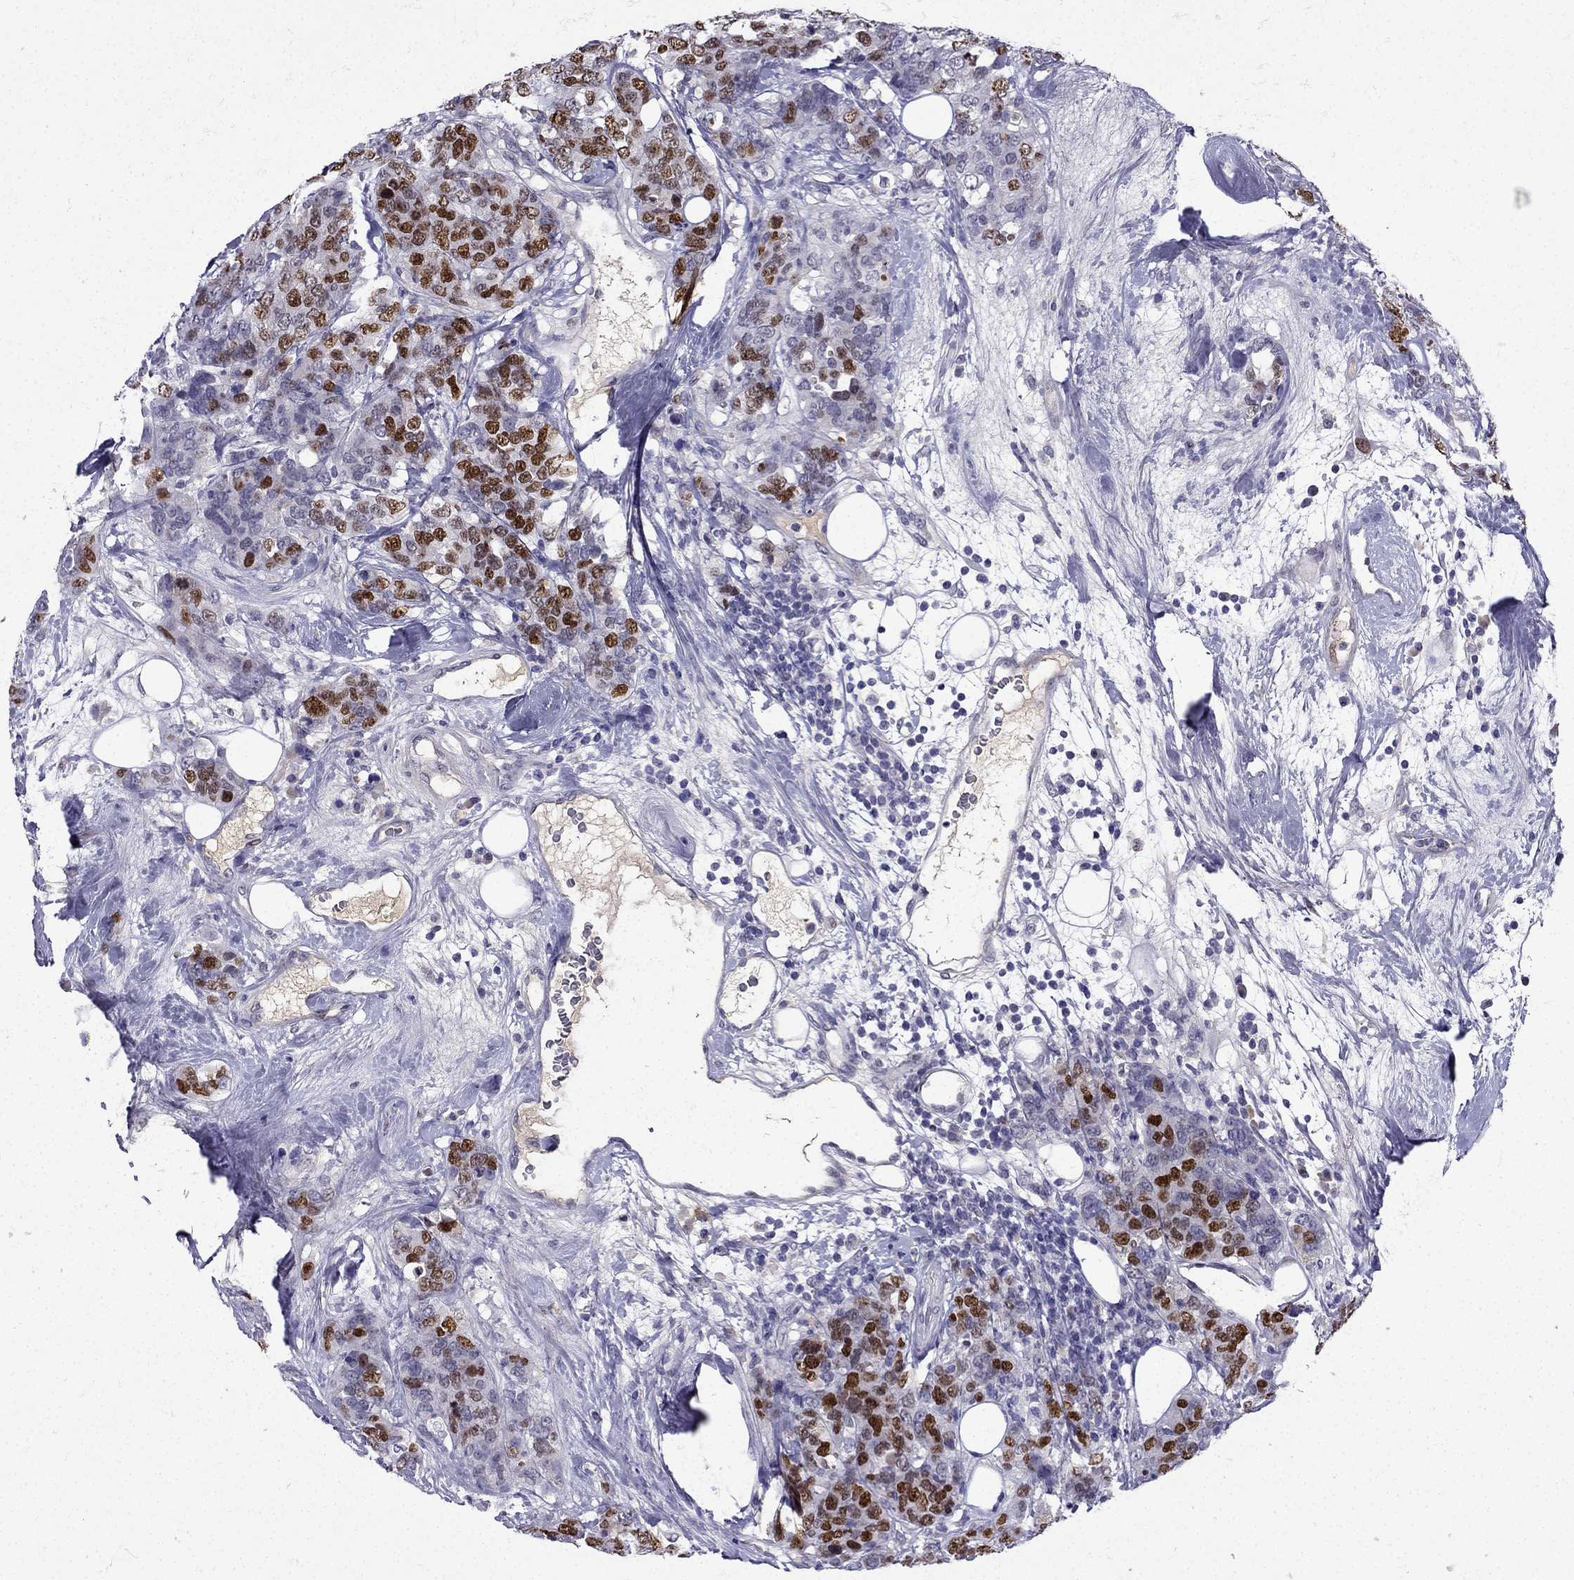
{"staining": {"intensity": "strong", "quantity": ">75%", "location": "nuclear"}, "tissue": "breast cancer", "cell_type": "Tumor cells", "image_type": "cancer", "snomed": [{"axis": "morphology", "description": "Lobular carcinoma"}, {"axis": "topography", "description": "Breast"}], "caption": "The immunohistochemical stain highlights strong nuclear staining in tumor cells of breast lobular carcinoma tissue.", "gene": "UHRF1", "patient": {"sex": "female", "age": 59}}